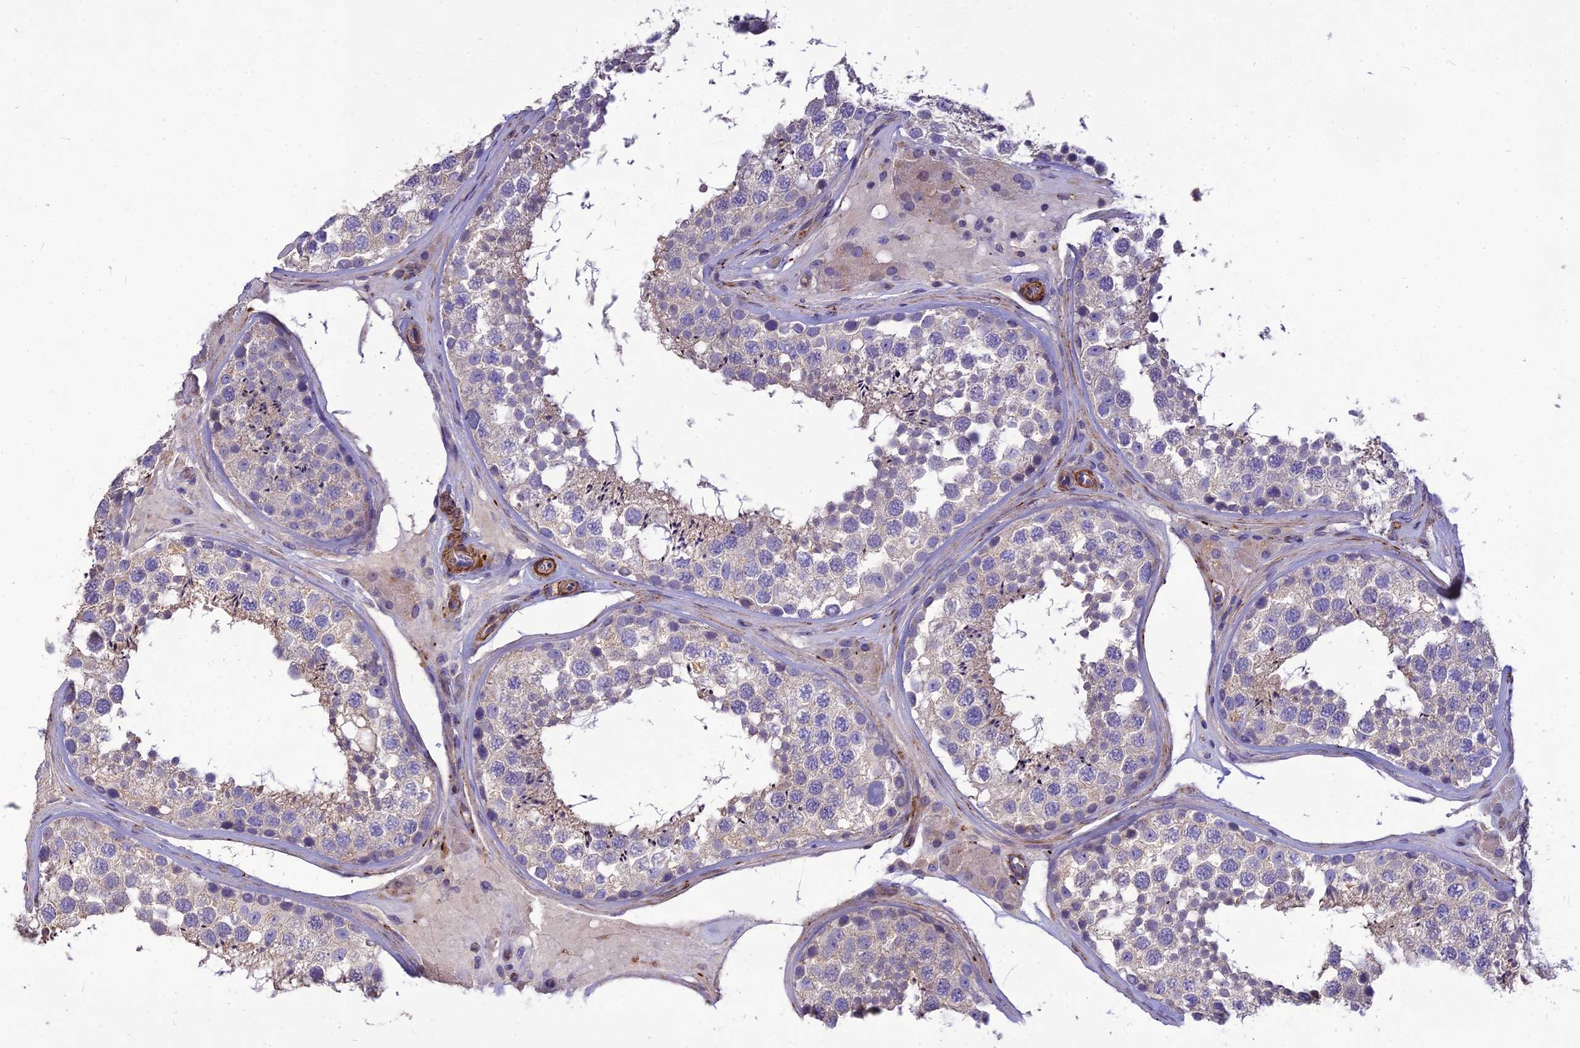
{"staining": {"intensity": "weak", "quantity": "<25%", "location": "cytoplasmic/membranous"}, "tissue": "testis", "cell_type": "Cells in seminiferous ducts", "image_type": "normal", "snomed": [{"axis": "morphology", "description": "Normal tissue, NOS"}, {"axis": "topography", "description": "Testis"}], "caption": "Histopathology image shows no protein positivity in cells in seminiferous ducts of unremarkable testis. The staining is performed using DAB brown chromogen with nuclei counter-stained in using hematoxylin.", "gene": "CLUH", "patient": {"sex": "male", "age": 46}}